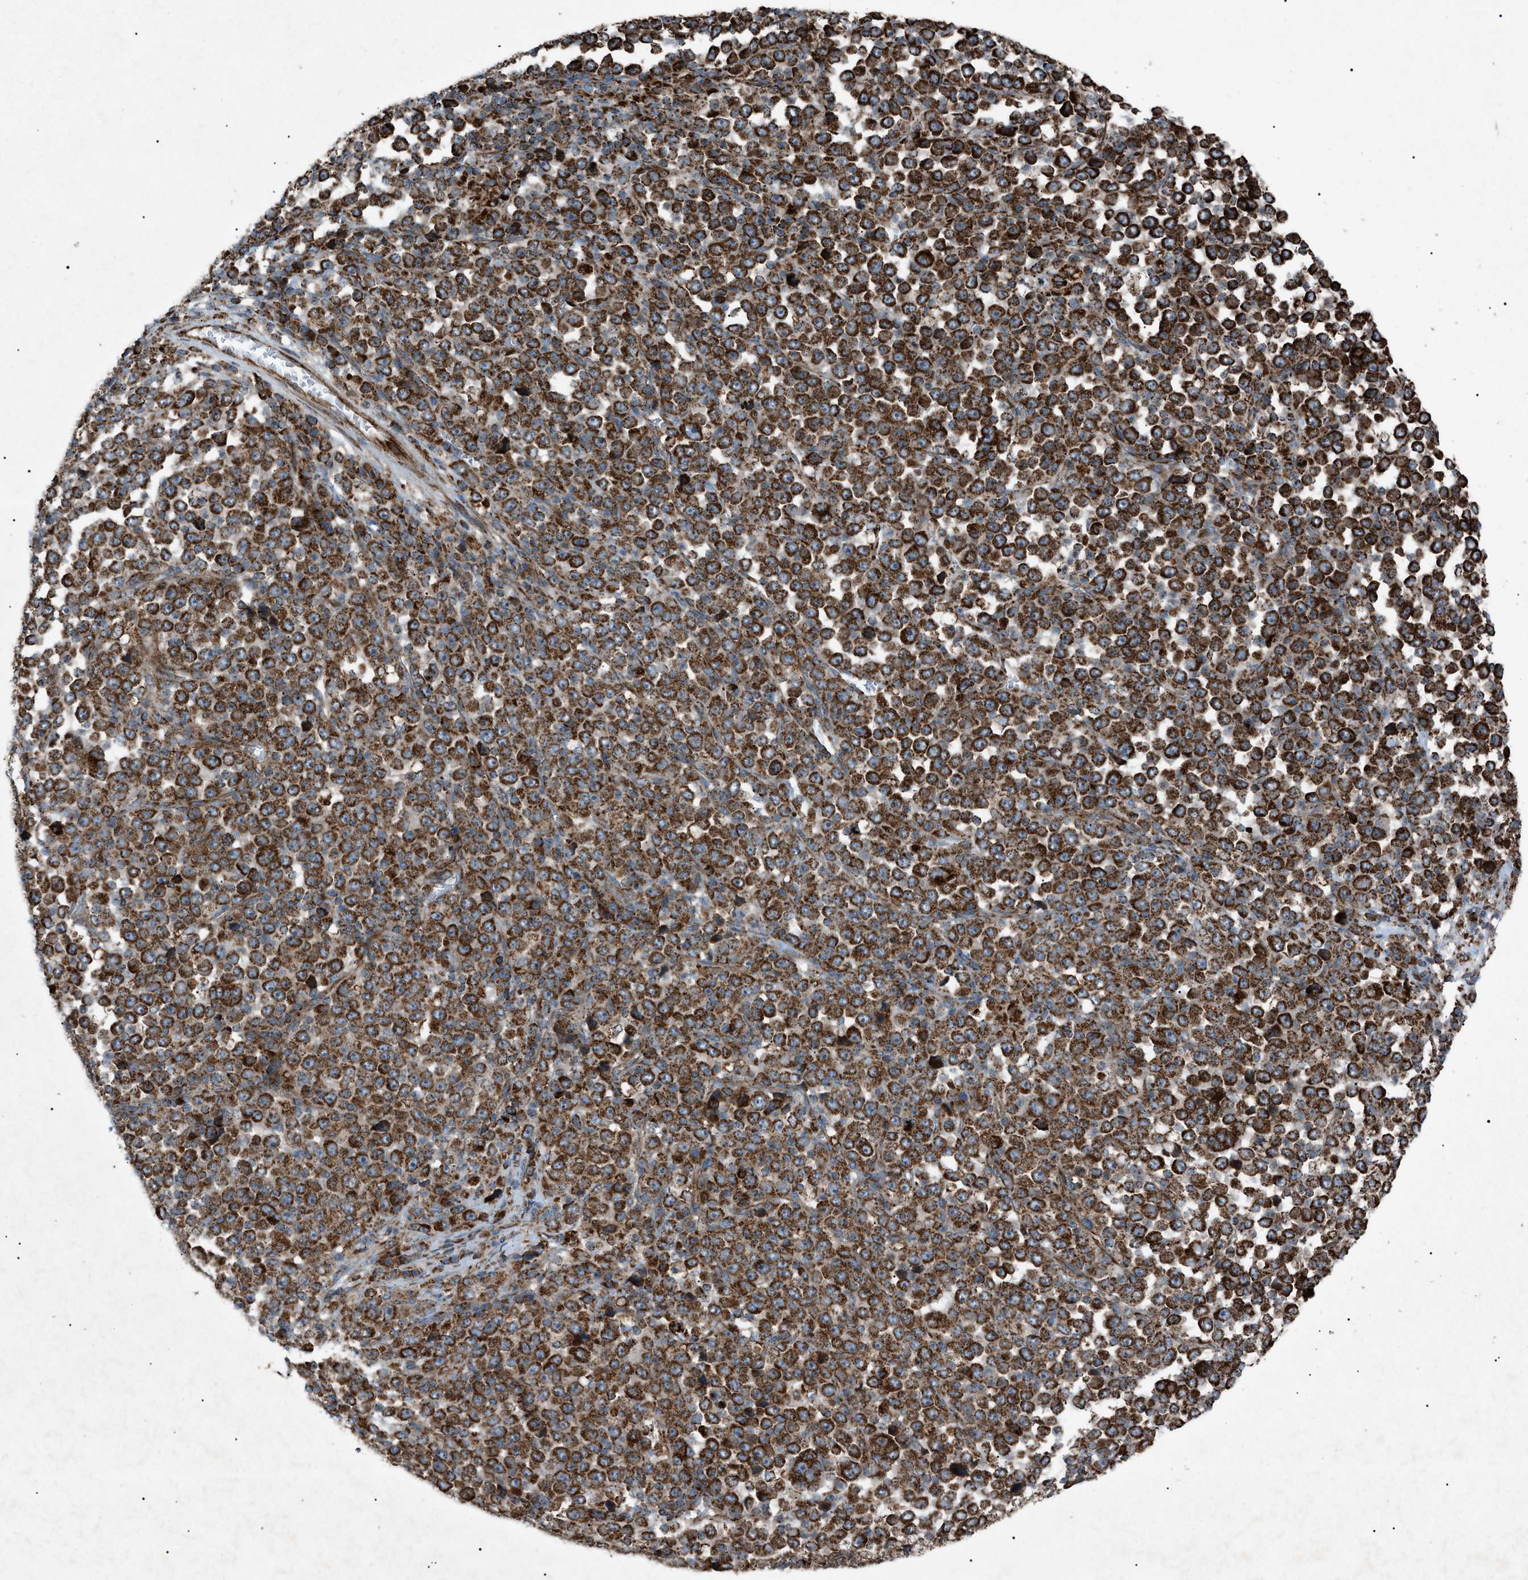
{"staining": {"intensity": "strong", "quantity": ">75%", "location": "cytoplasmic/membranous"}, "tissue": "stomach cancer", "cell_type": "Tumor cells", "image_type": "cancer", "snomed": [{"axis": "morphology", "description": "Normal tissue, NOS"}, {"axis": "morphology", "description": "Adenocarcinoma, NOS"}, {"axis": "topography", "description": "Stomach, upper"}, {"axis": "topography", "description": "Stomach"}], "caption": "This image shows immunohistochemistry staining of stomach cancer, with high strong cytoplasmic/membranous staining in about >75% of tumor cells.", "gene": "C1GALT1C1", "patient": {"sex": "male", "age": 59}}